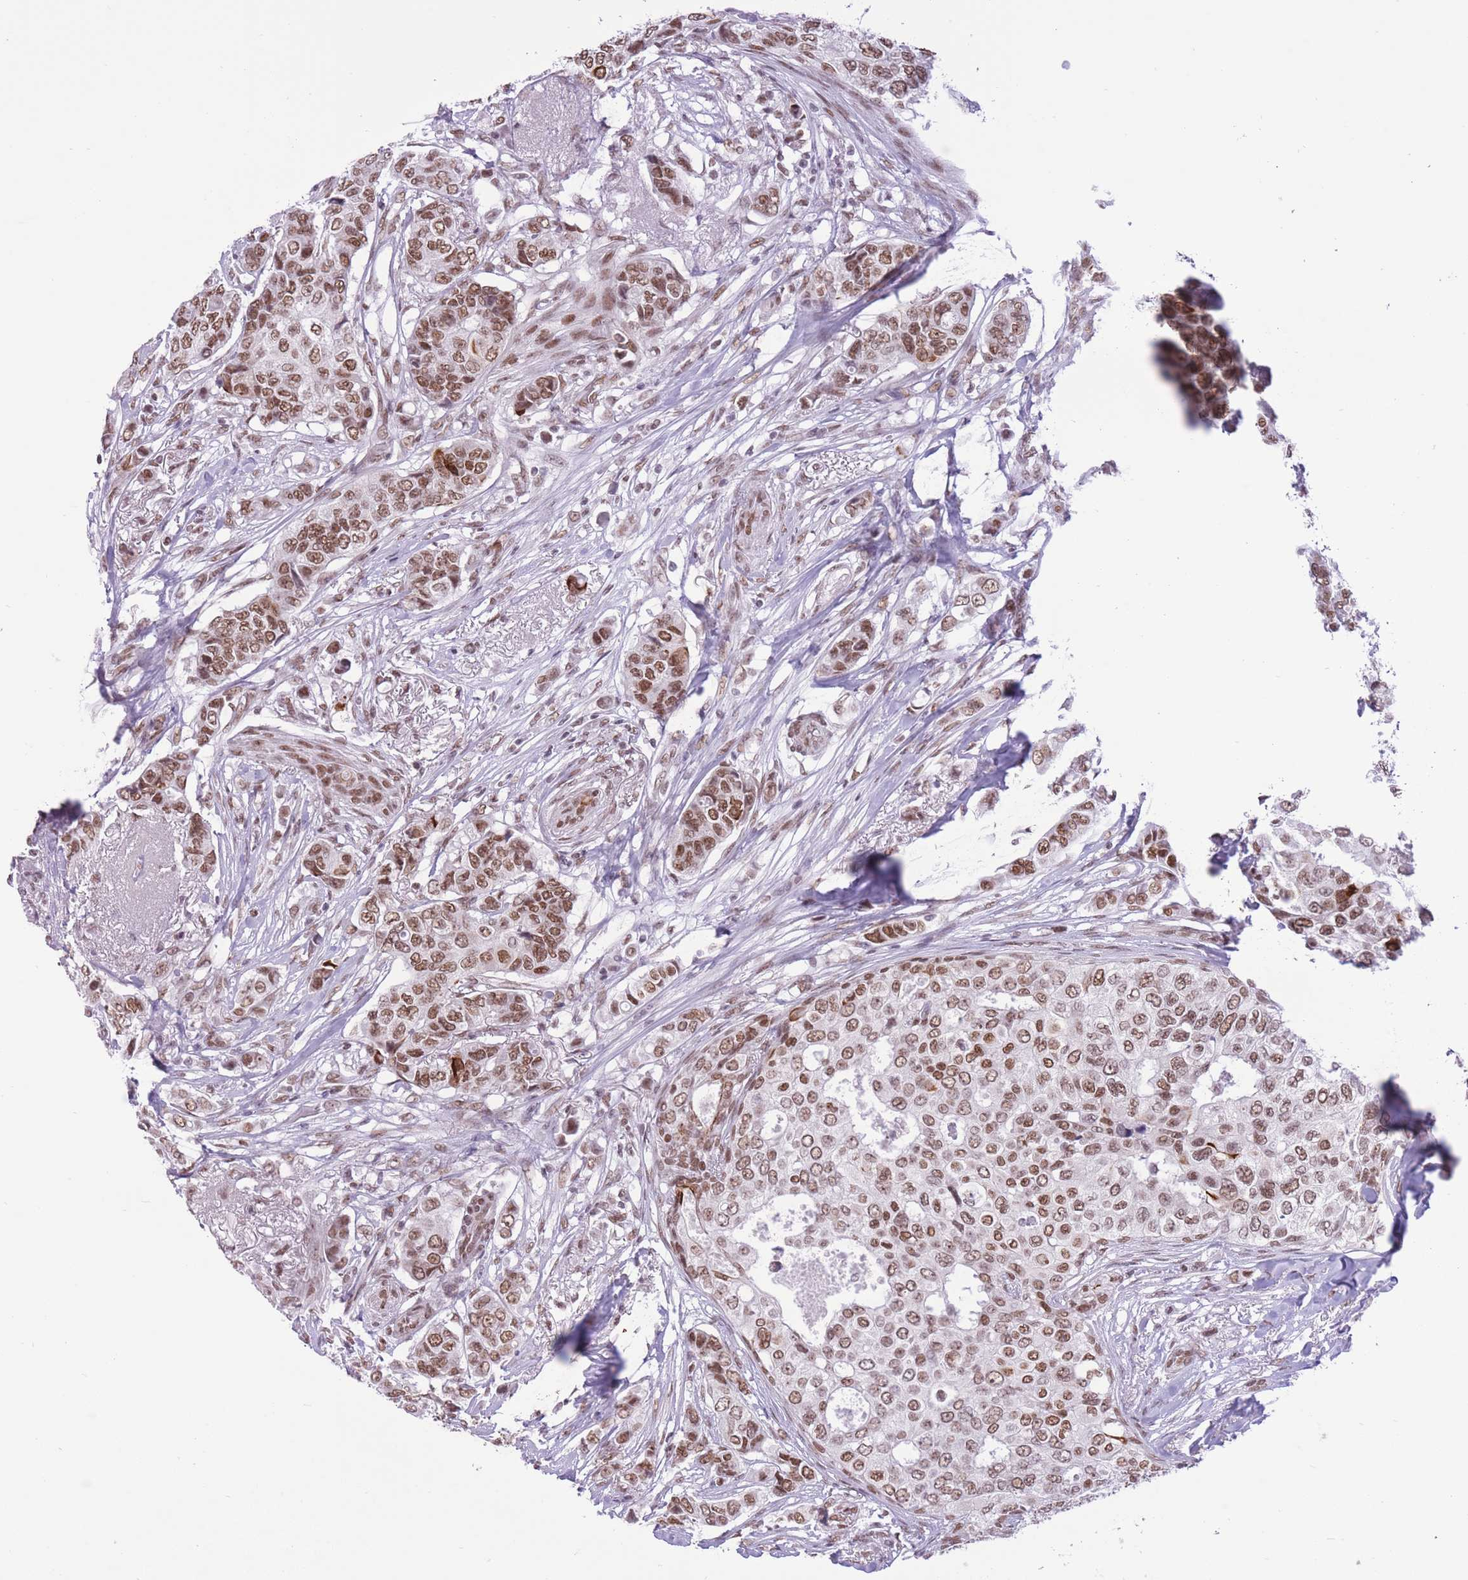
{"staining": {"intensity": "moderate", "quantity": ">75%", "location": "nuclear"}, "tissue": "breast cancer", "cell_type": "Tumor cells", "image_type": "cancer", "snomed": [{"axis": "morphology", "description": "Lobular carcinoma"}, {"axis": "topography", "description": "Breast"}], "caption": "Breast cancer (lobular carcinoma) tissue shows moderate nuclear expression in about >75% of tumor cells", "gene": "ZBED5", "patient": {"sex": "female", "age": 51}}